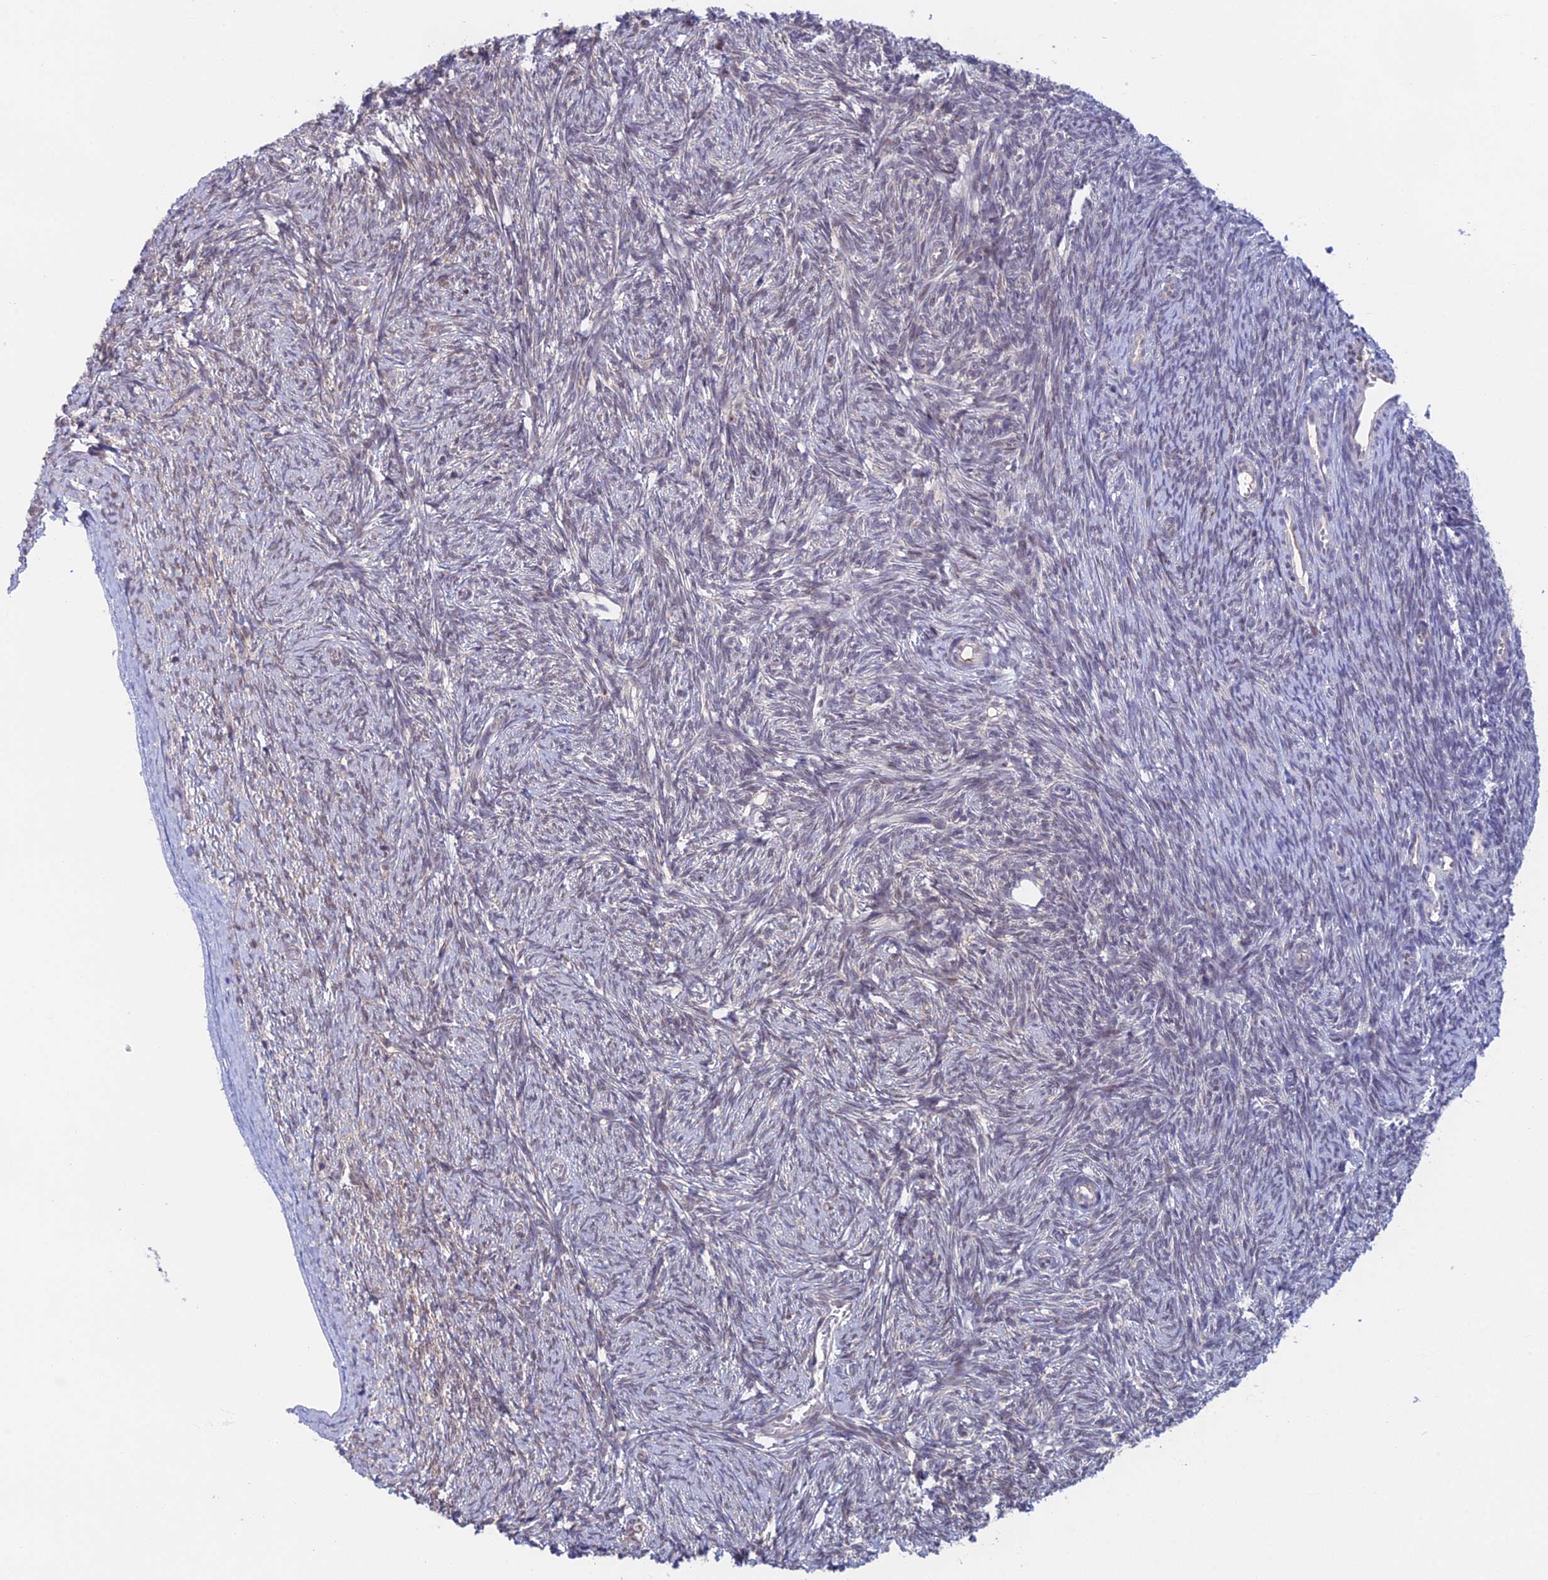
{"staining": {"intensity": "negative", "quantity": "none", "location": "none"}, "tissue": "ovary", "cell_type": "Ovarian stroma cells", "image_type": "normal", "snomed": [{"axis": "morphology", "description": "Normal tissue, NOS"}, {"axis": "topography", "description": "Ovary"}], "caption": "The micrograph reveals no significant expression in ovarian stroma cells of ovary.", "gene": "MRPL17", "patient": {"sex": "female", "age": 44}}